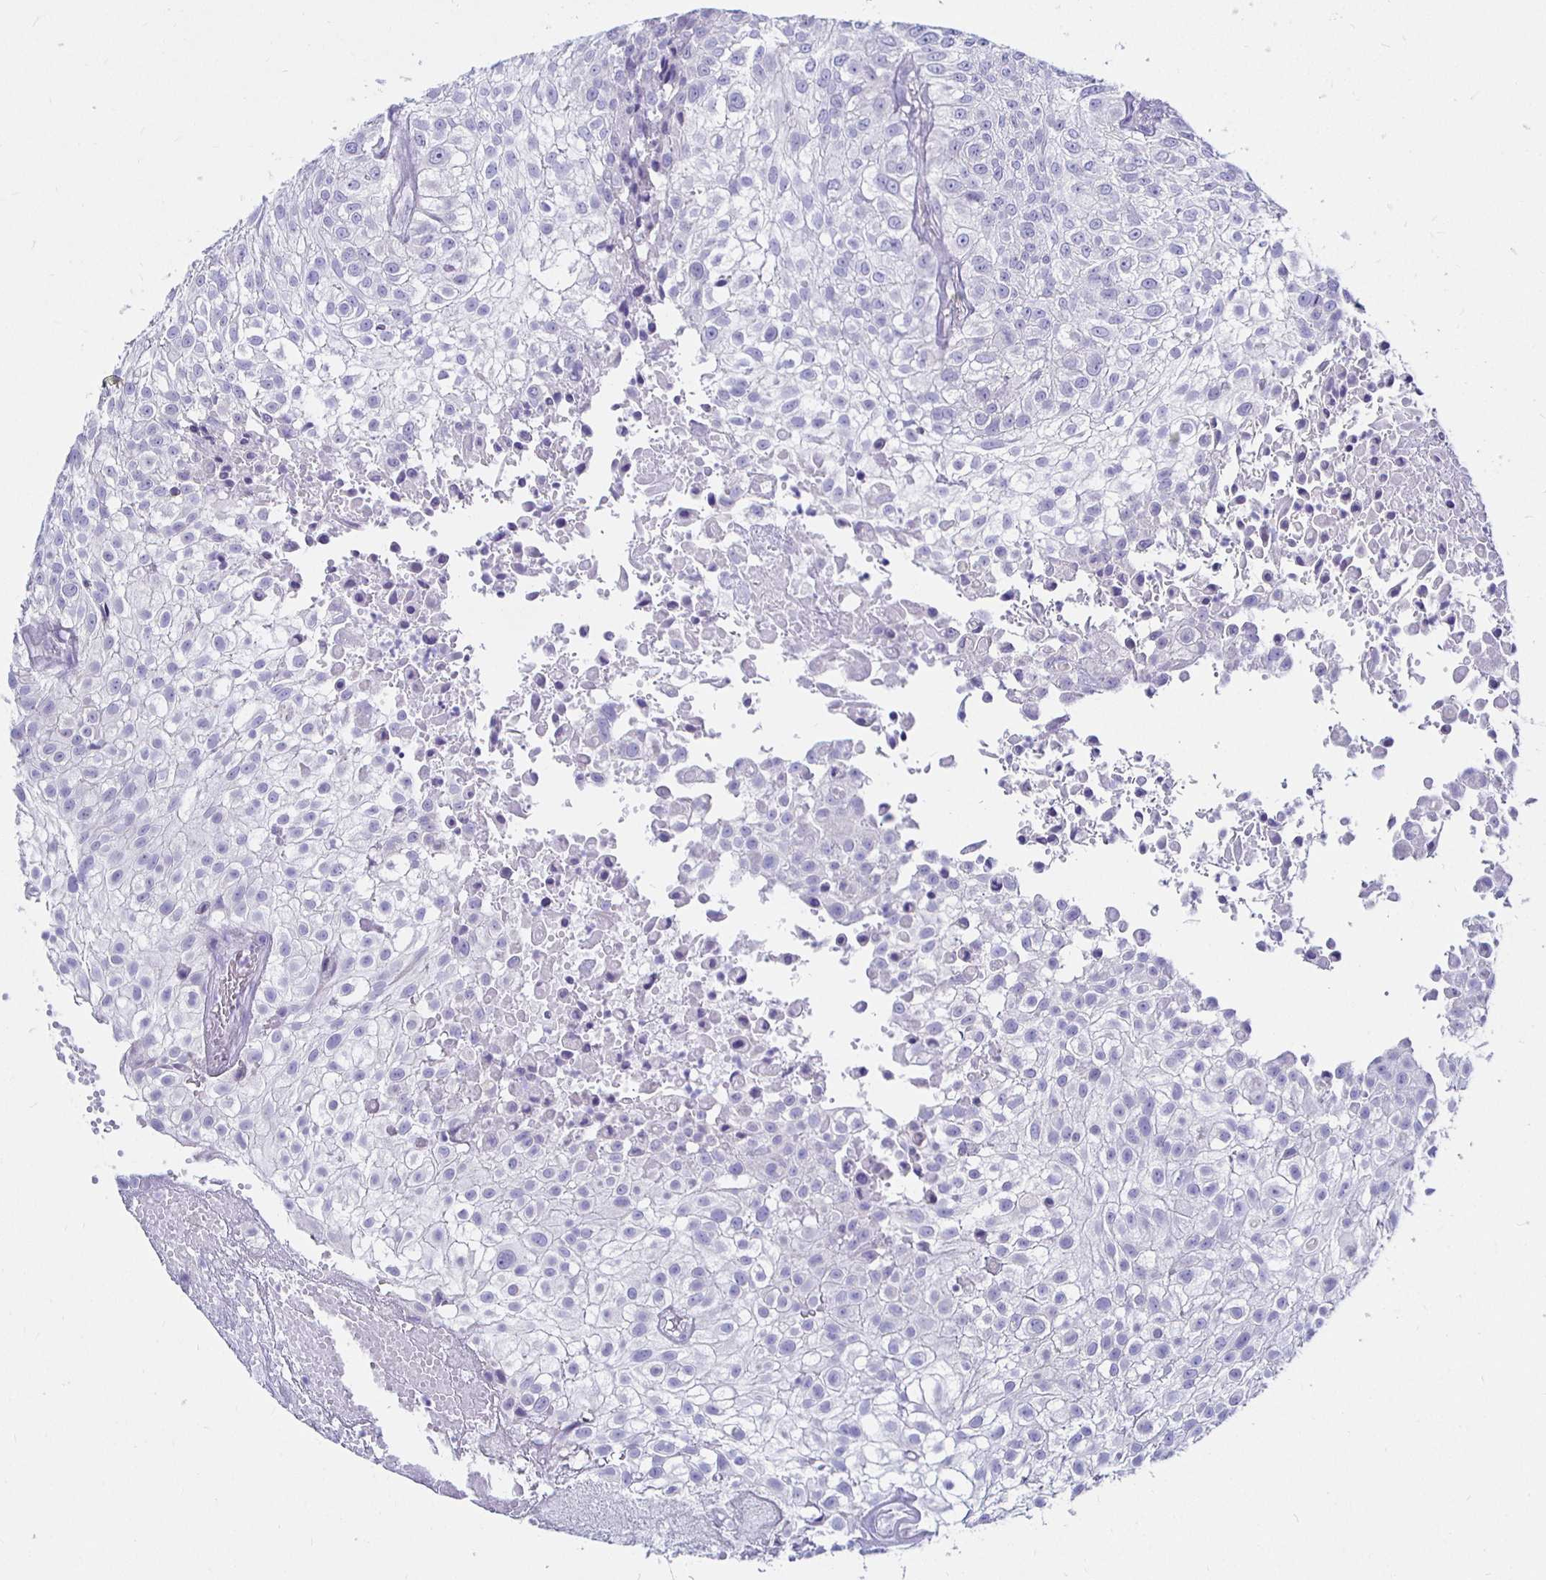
{"staining": {"intensity": "negative", "quantity": "none", "location": "none"}, "tissue": "urothelial cancer", "cell_type": "Tumor cells", "image_type": "cancer", "snomed": [{"axis": "morphology", "description": "Urothelial carcinoma, High grade"}, {"axis": "topography", "description": "Urinary bladder"}], "caption": "High magnification brightfield microscopy of urothelial cancer stained with DAB (brown) and counterstained with hematoxylin (blue): tumor cells show no significant positivity.", "gene": "UMOD", "patient": {"sex": "male", "age": 56}}